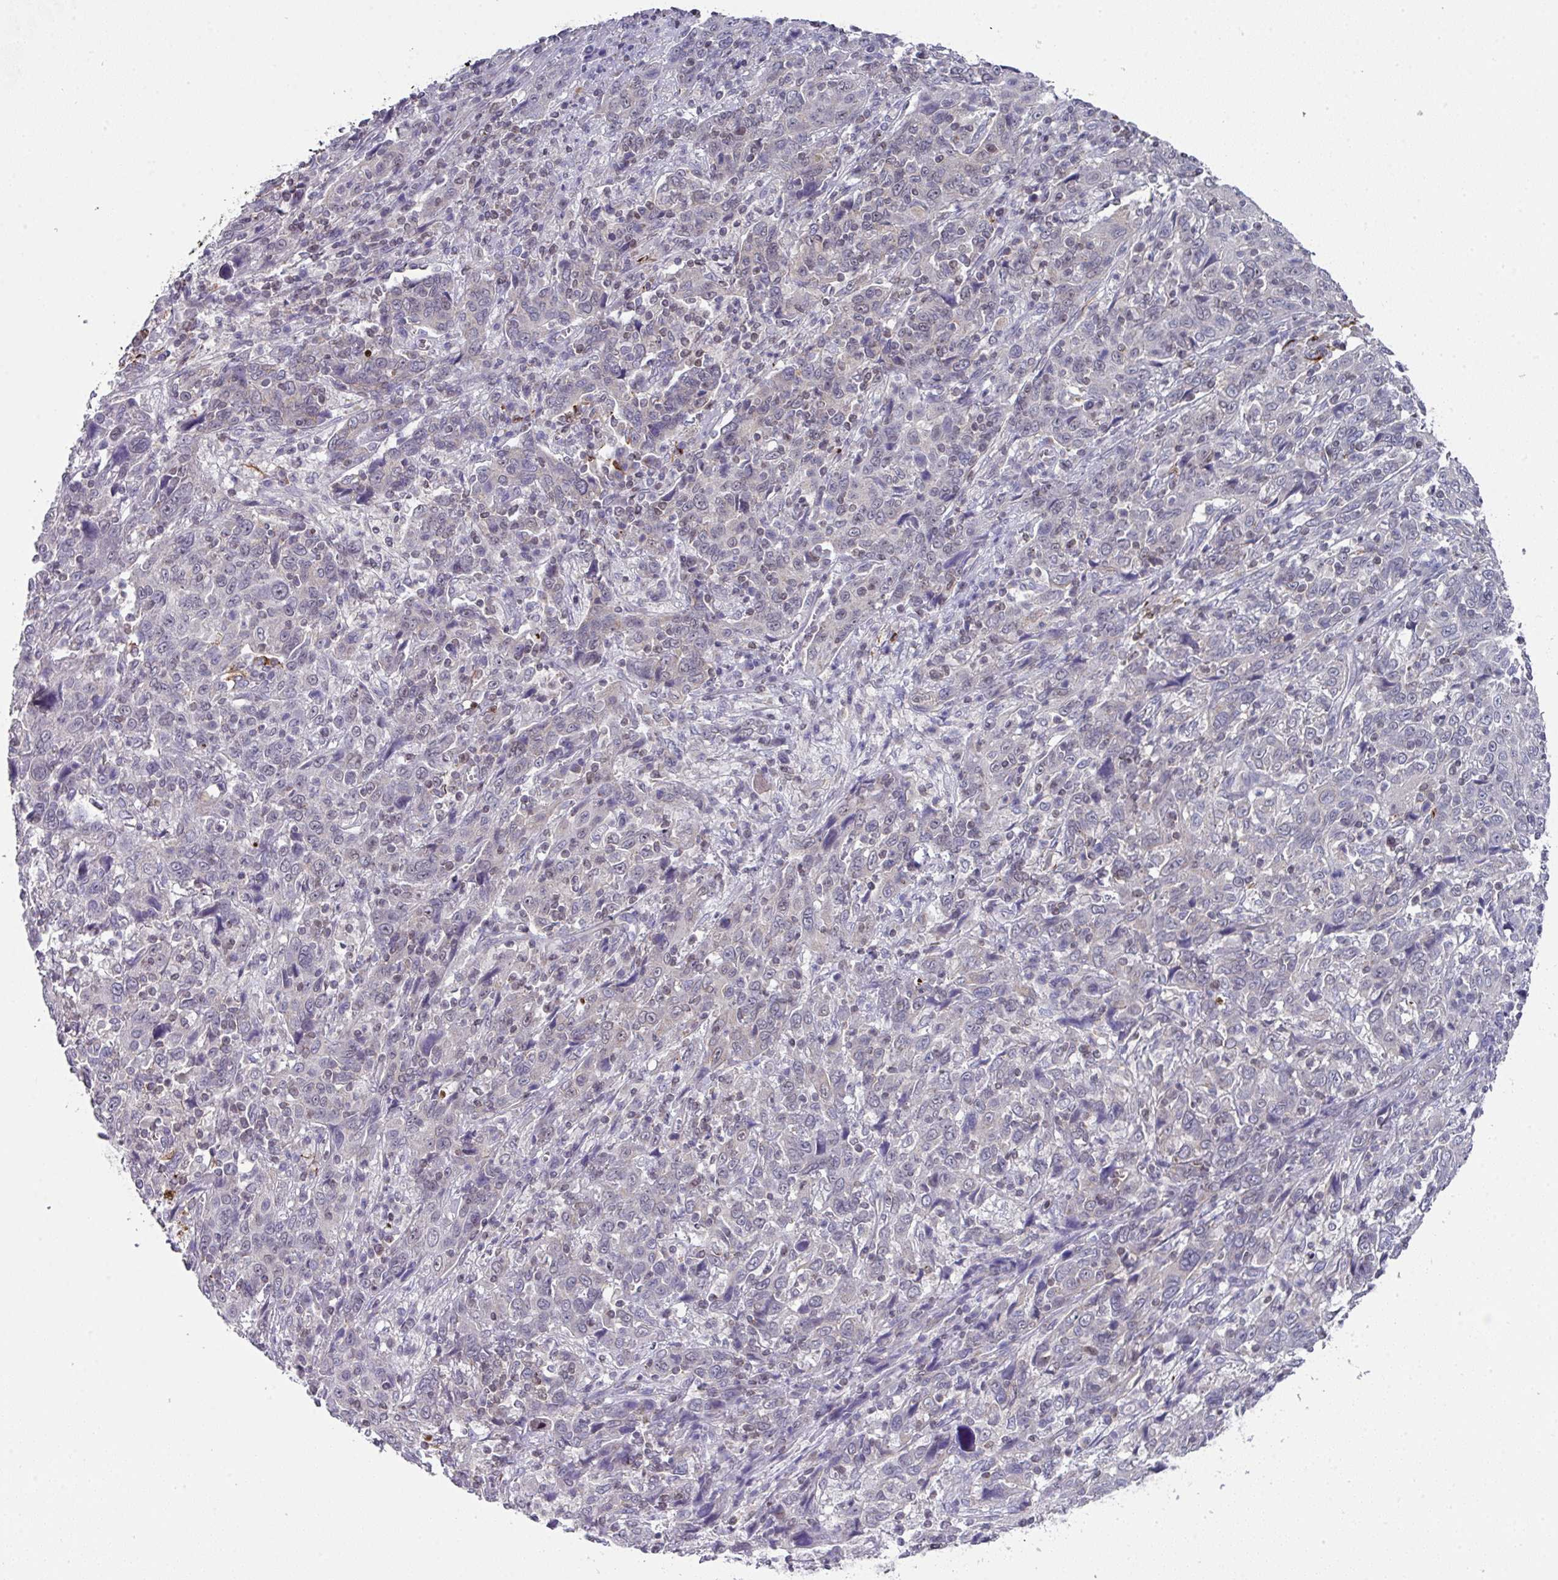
{"staining": {"intensity": "negative", "quantity": "none", "location": "none"}, "tissue": "cervical cancer", "cell_type": "Tumor cells", "image_type": "cancer", "snomed": [{"axis": "morphology", "description": "Squamous cell carcinoma, NOS"}, {"axis": "topography", "description": "Cervix"}], "caption": "High power microscopy photomicrograph of an immunohistochemistry micrograph of cervical squamous cell carcinoma, revealing no significant positivity in tumor cells.", "gene": "DCAF12L2", "patient": {"sex": "female", "age": 46}}